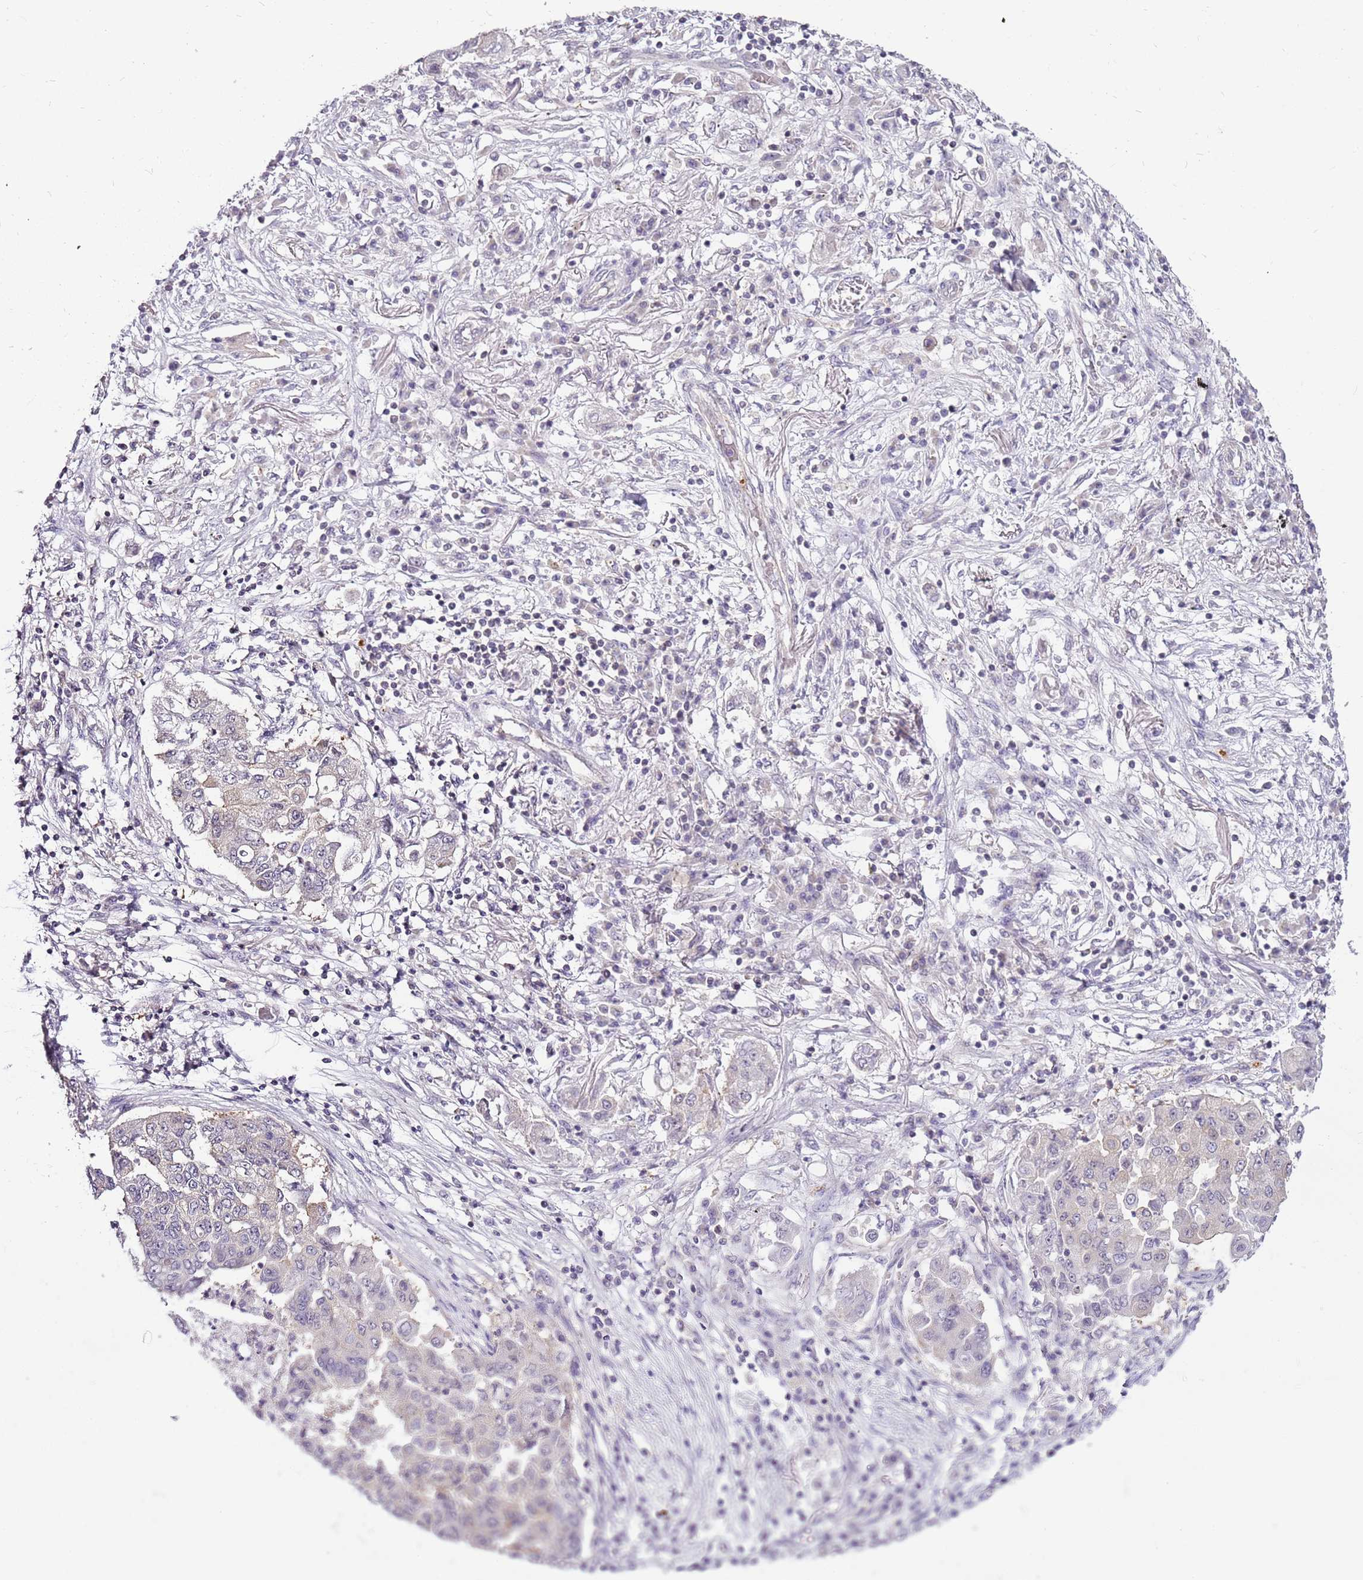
{"staining": {"intensity": "negative", "quantity": "none", "location": "none"}, "tissue": "lung cancer", "cell_type": "Tumor cells", "image_type": "cancer", "snomed": [{"axis": "morphology", "description": "Squamous cell carcinoma, NOS"}, {"axis": "topography", "description": "Lung"}], "caption": "Lung cancer stained for a protein using IHC demonstrates no positivity tumor cells.", "gene": "CAPN7", "patient": {"sex": "male", "age": 74}}